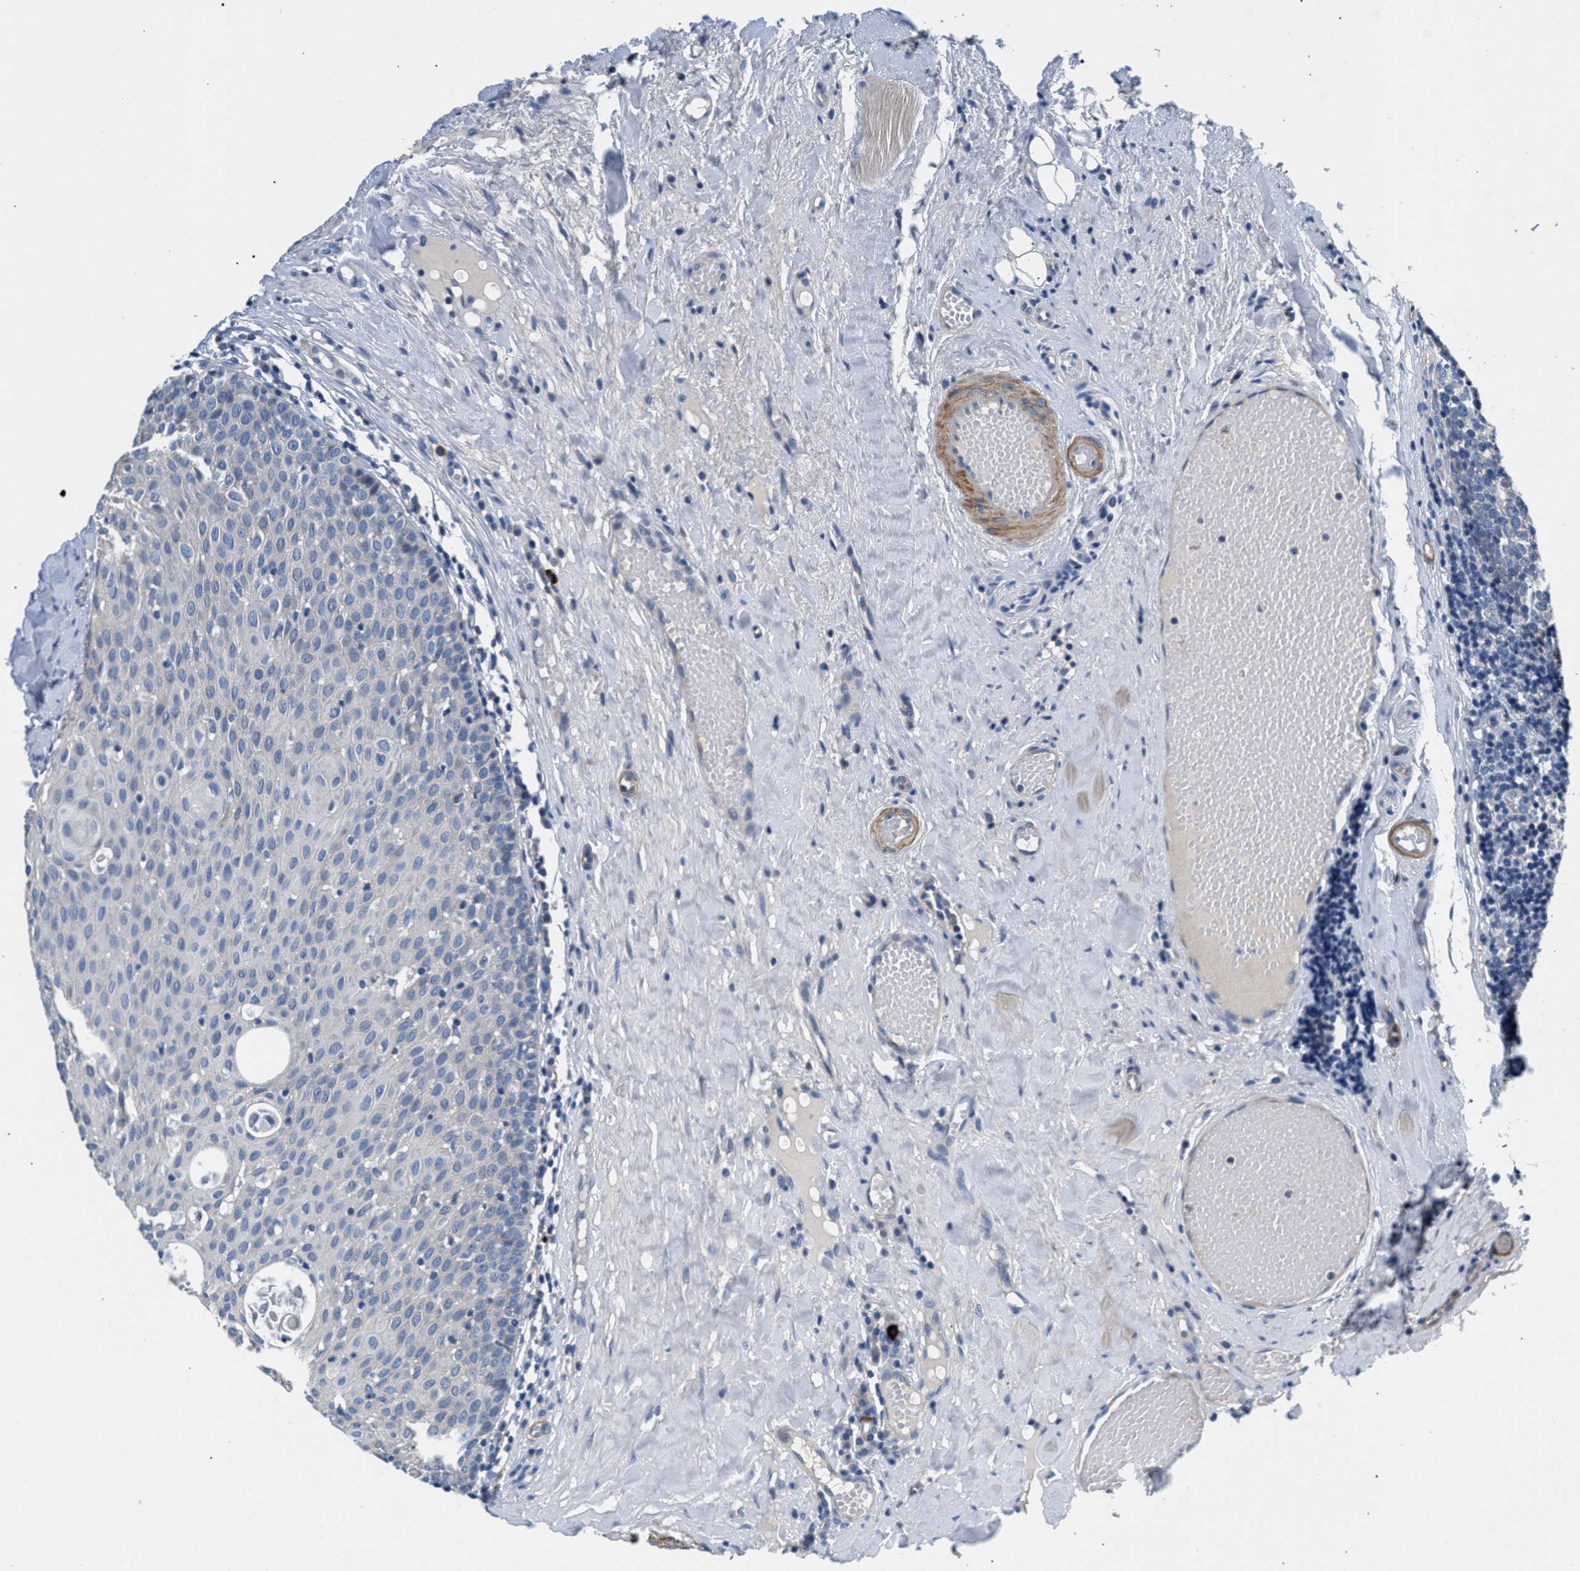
{"staining": {"intensity": "negative", "quantity": "none", "location": "none"}, "tissue": "tonsil", "cell_type": "Germinal center cells", "image_type": "normal", "snomed": [{"axis": "morphology", "description": "Normal tissue, NOS"}, {"axis": "topography", "description": "Tonsil"}], "caption": "IHC image of benign tonsil: tonsil stained with DAB (3,3'-diaminobenzidine) reveals no significant protein staining in germinal center cells.", "gene": "CDRT4", "patient": {"sex": "female", "age": 19}}